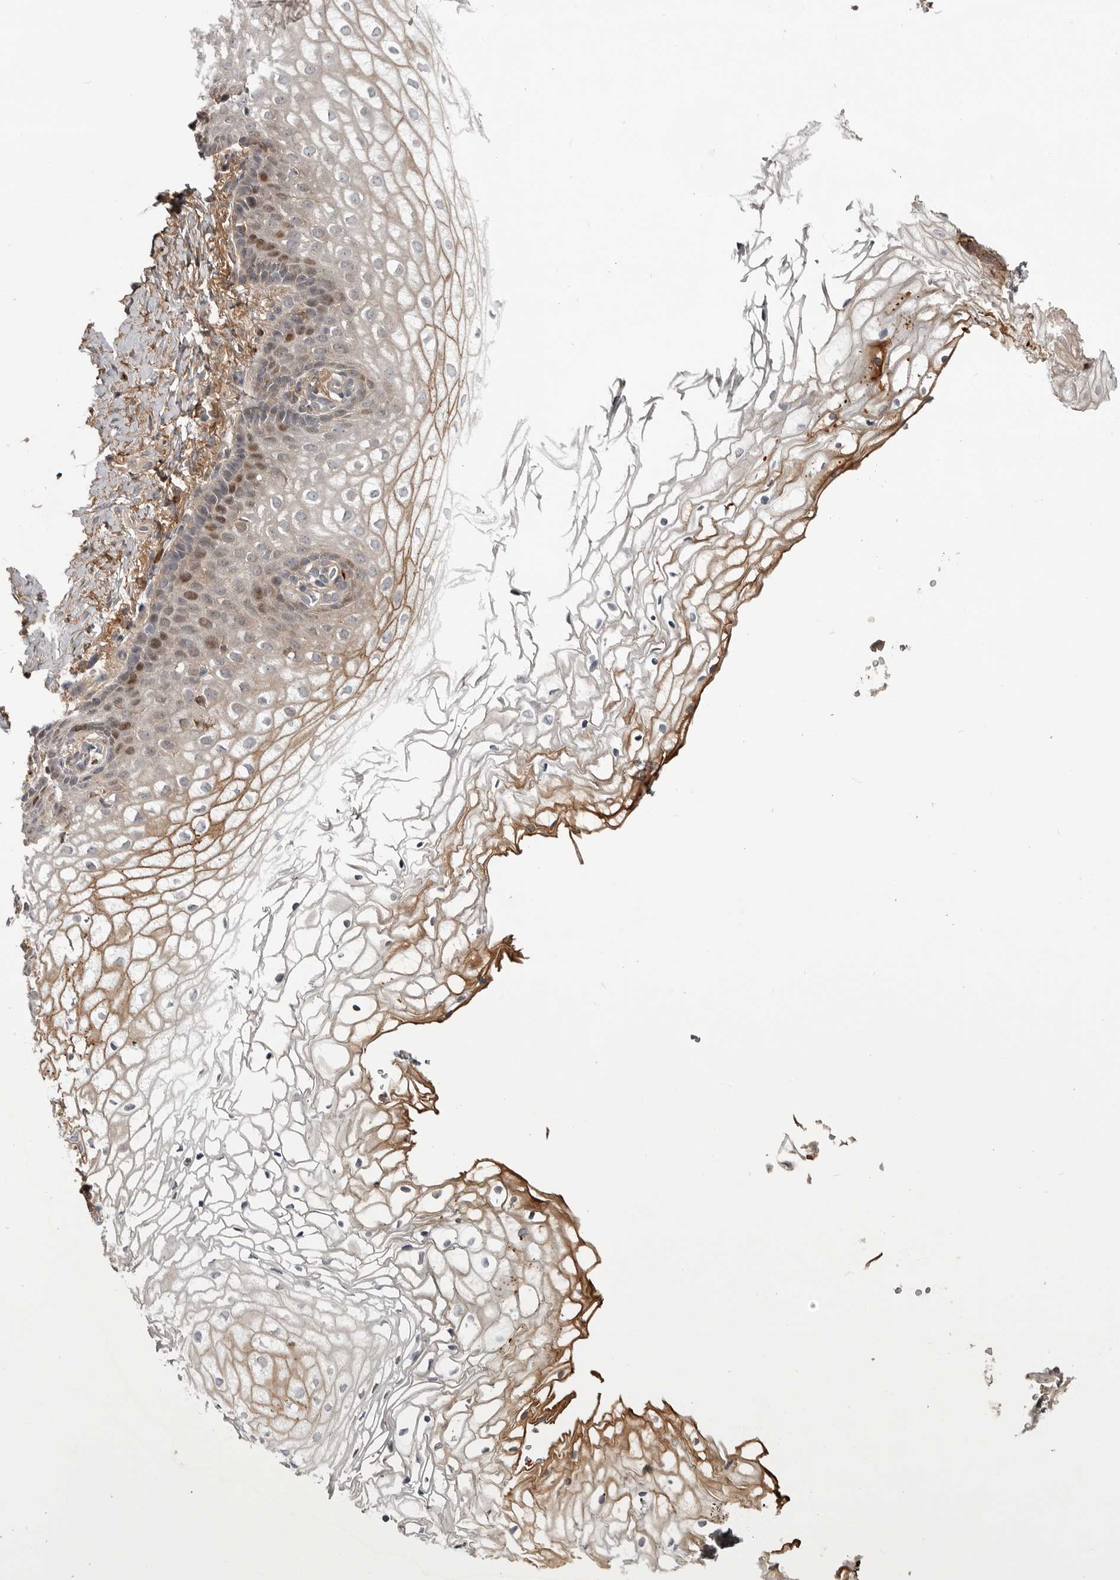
{"staining": {"intensity": "moderate", "quantity": "<25%", "location": "nuclear"}, "tissue": "vagina", "cell_type": "Squamous epithelial cells", "image_type": "normal", "snomed": [{"axis": "morphology", "description": "Normal tissue, NOS"}, {"axis": "topography", "description": "Vagina"}], "caption": "Squamous epithelial cells reveal low levels of moderate nuclear positivity in approximately <25% of cells in unremarkable human vagina. Using DAB (3,3'-diaminobenzidine) (brown) and hematoxylin (blue) stains, captured at high magnification using brightfield microscopy.", "gene": "ZNF277", "patient": {"sex": "female", "age": 60}}